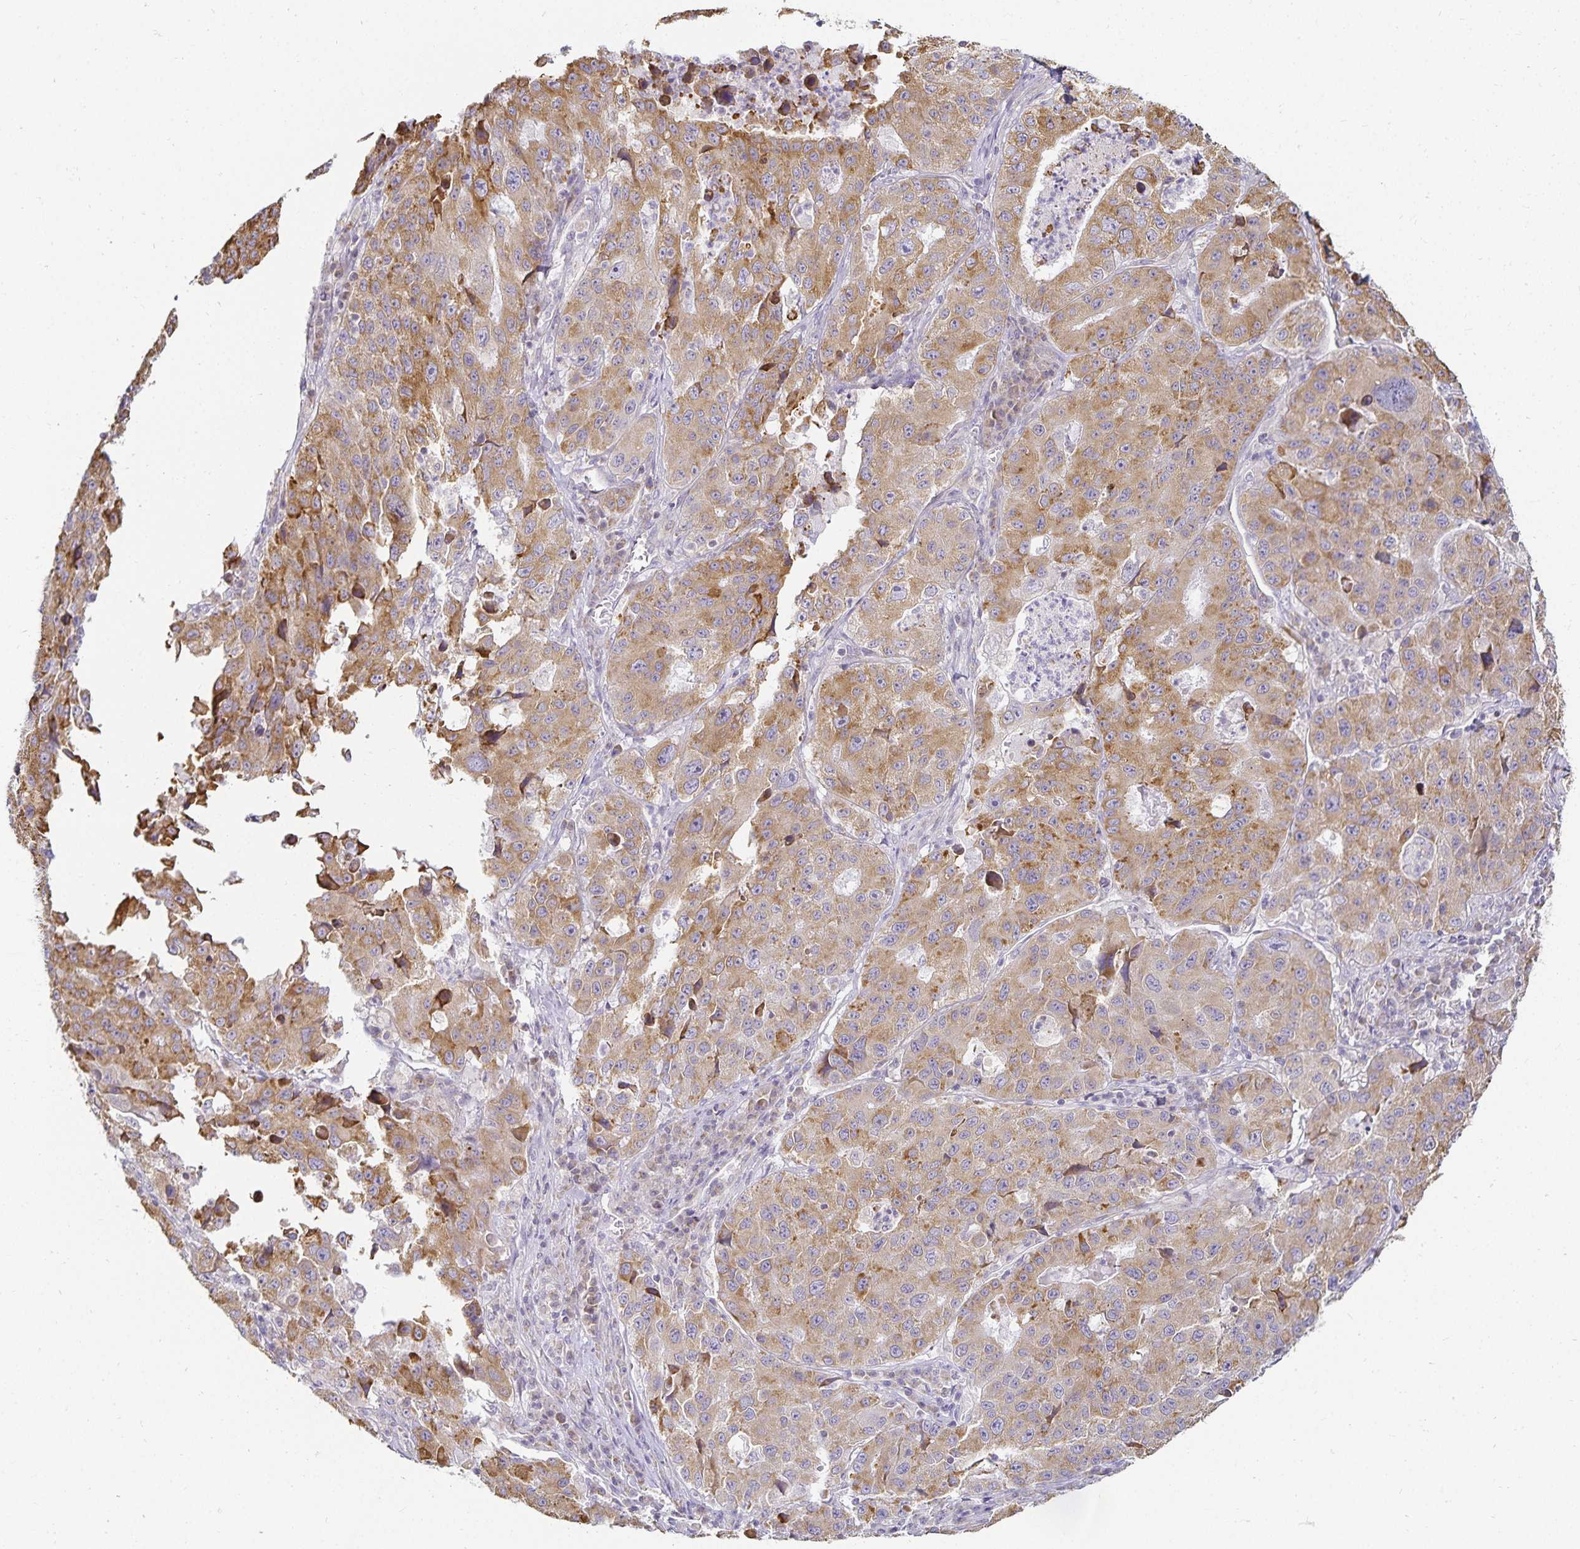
{"staining": {"intensity": "moderate", "quantity": ">75%", "location": "cytoplasmic/membranous"}, "tissue": "stomach cancer", "cell_type": "Tumor cells", "image_type": "cancer", "snomed": [{"axis": "morphology", "description": "Adenocarcinoma, NOS"}, {"axis": "topography", "description": "Stomach"}], "caption": "Approximately >75% of tumor cells in human adenocarcinoma (stomach) exhibit moderate cytoplasmic/membranous protein positivity as visualized by brown immunohistochemical staining.", "gene": "GP2", "patient": {"sex": "male", "age": 71}}